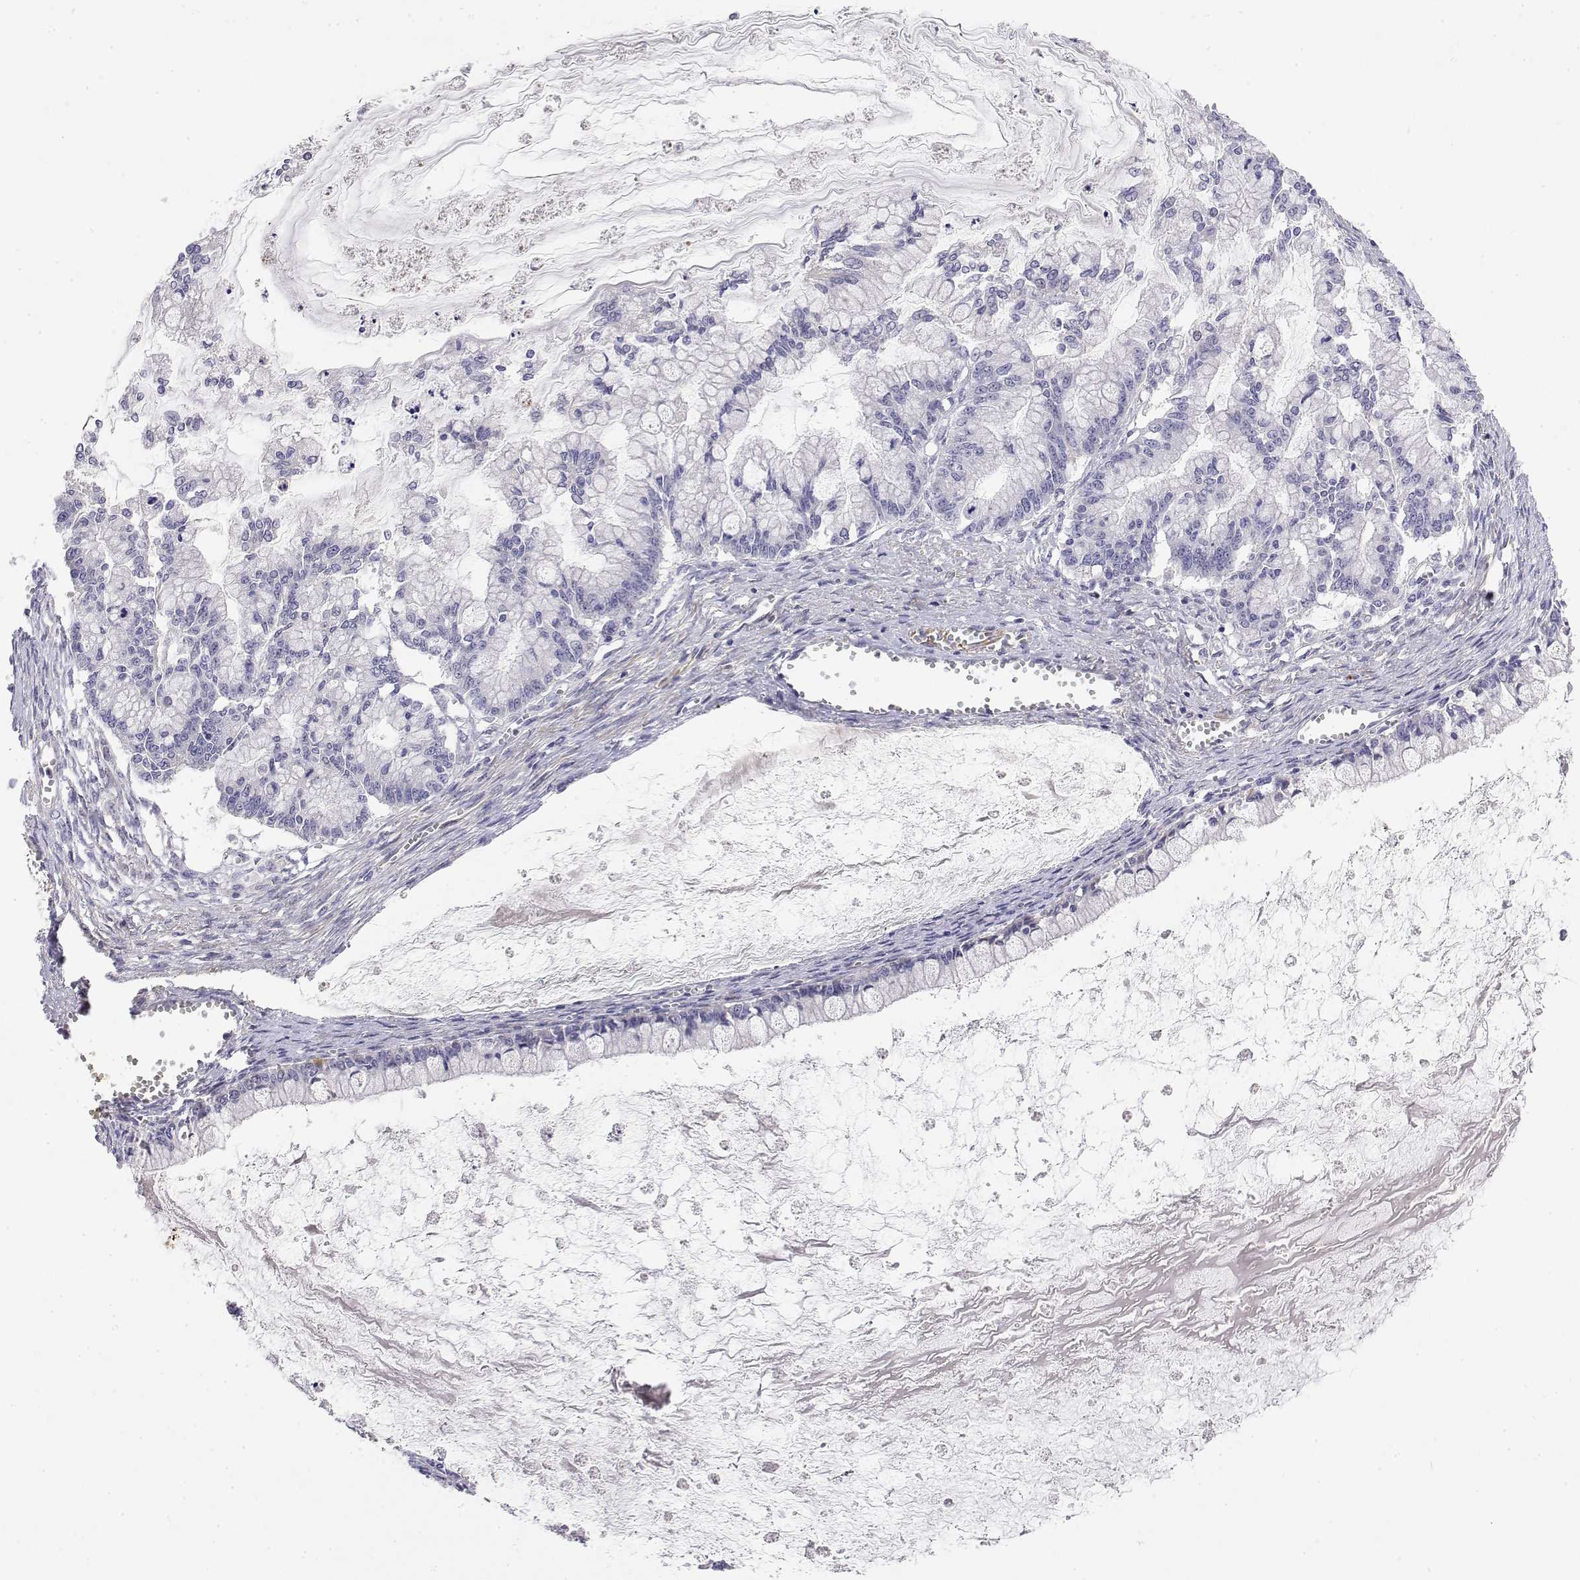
{"staining": {"intensity": "negative", "quantity": "none", "location": "none"}, "tissue": "ovarian cancer", "cell_type": "Tumor cells", "image_type": "cancer", "snomed": [{"axis": "morphology", "description": "Cystadenocarcinoma, mucinous, NOS"}, {"axis": "topography", "description": "Ovary"}], "caption": "Human ovarian cancer (mucinous cystadenocarcinoma) stained for a protein using IHC reveals no expression in tumor cells.", "gene": "GGACT", "patient": {"sex": "female", "age": 67}}